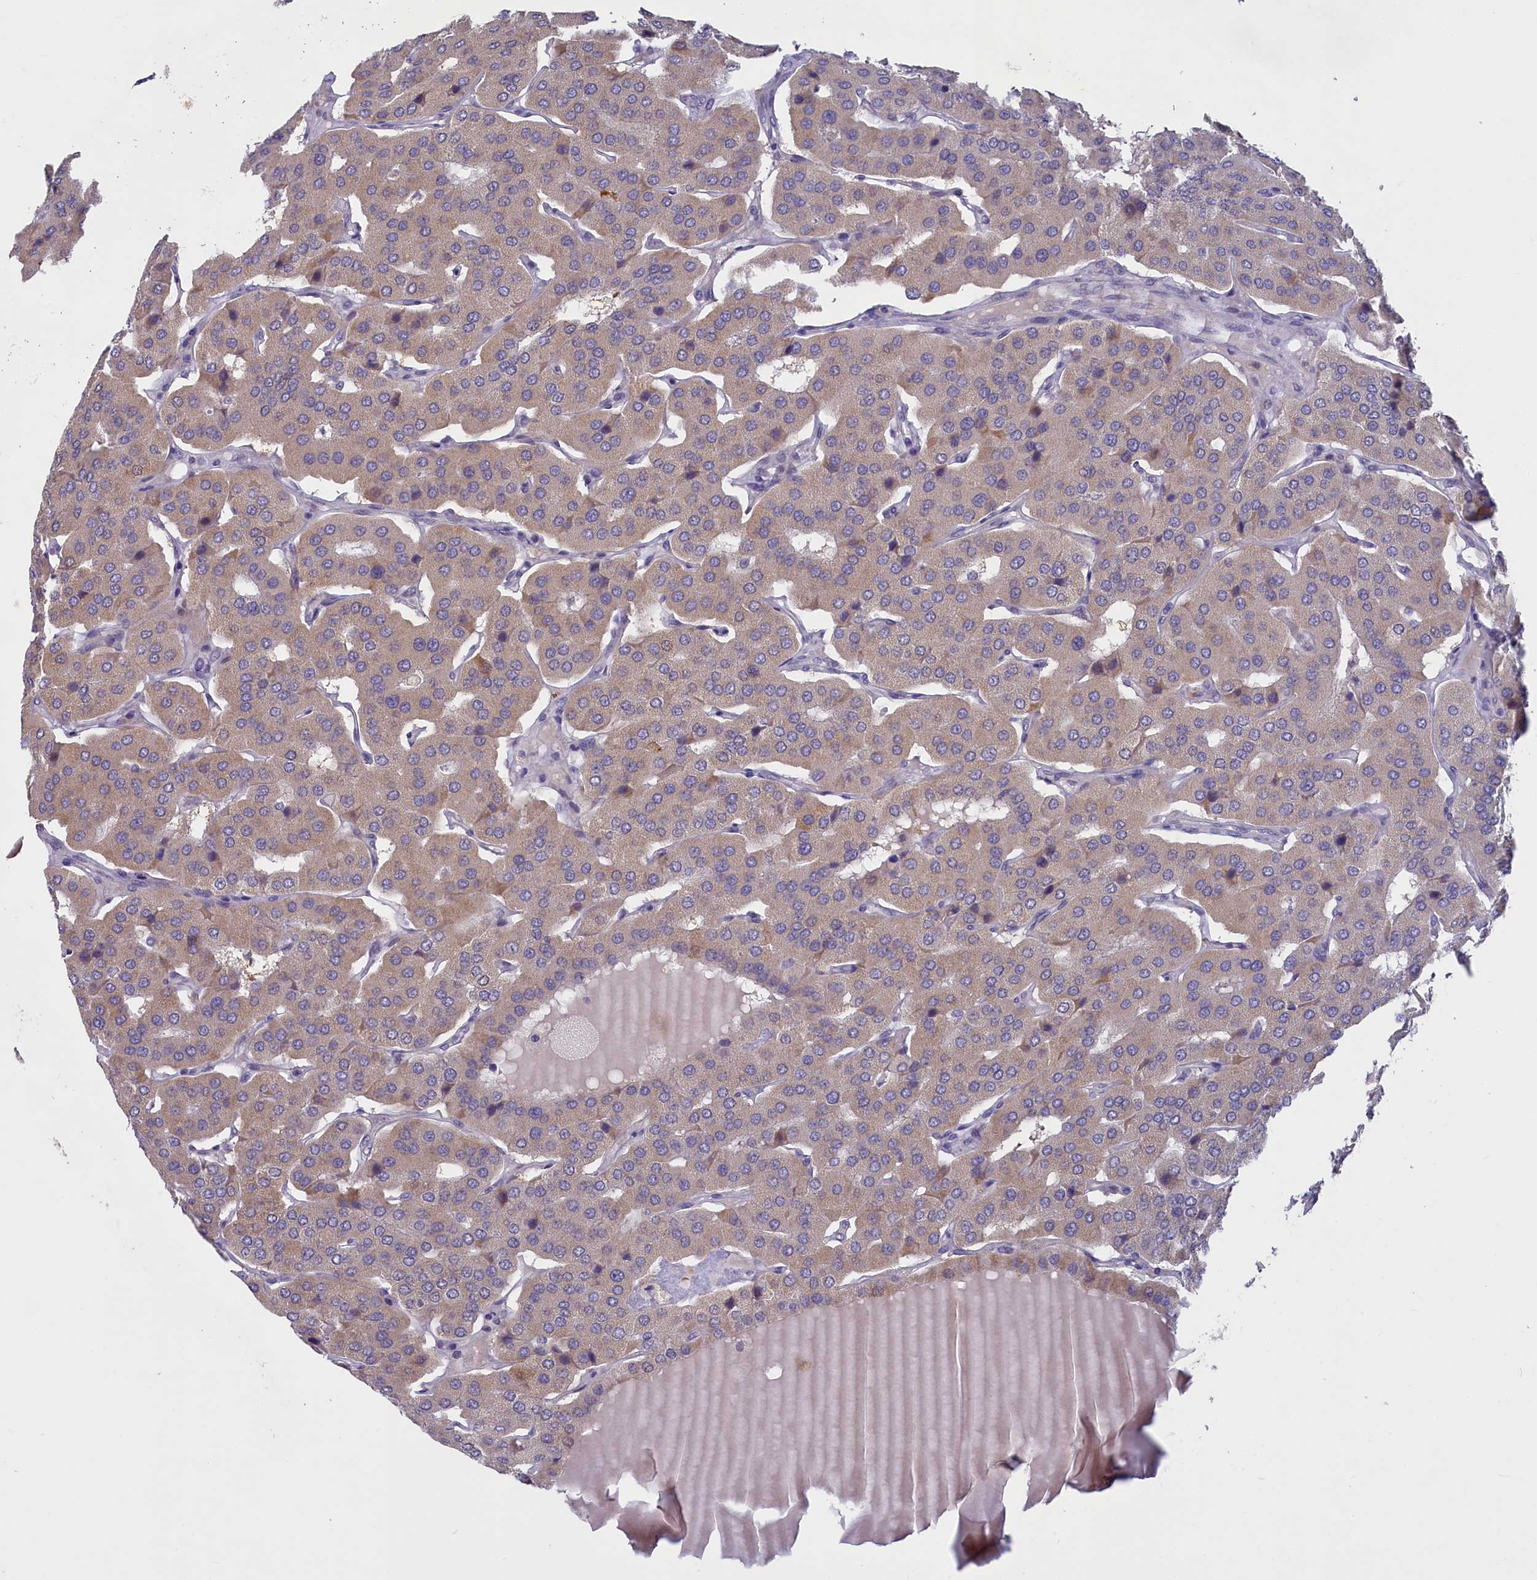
{"staining": {"intensity": "moderate", "quantity": "25%-75%", "location": "cytoplasmic/membranous"}, "tissue": "parathyroid gland", "cell_type": "Glandular cells", "image_type": "normal", "snomed": [{"axis": "morphology", "description": "Normal tissue, NOS"}, {"axis": "morphology", "description": "Adenoma, NOS"}, {"axis": "topography", "description": "Parathyroid gland"}], "caption": "Immunohistochemical staining of unremarkable parathyroid gland shows moderate cytoplasmic/membranous protein expression in about 25%-75% of glandular cells.", "gene": "UCHL3", "patient": {"sex": "female", "age": 86}}